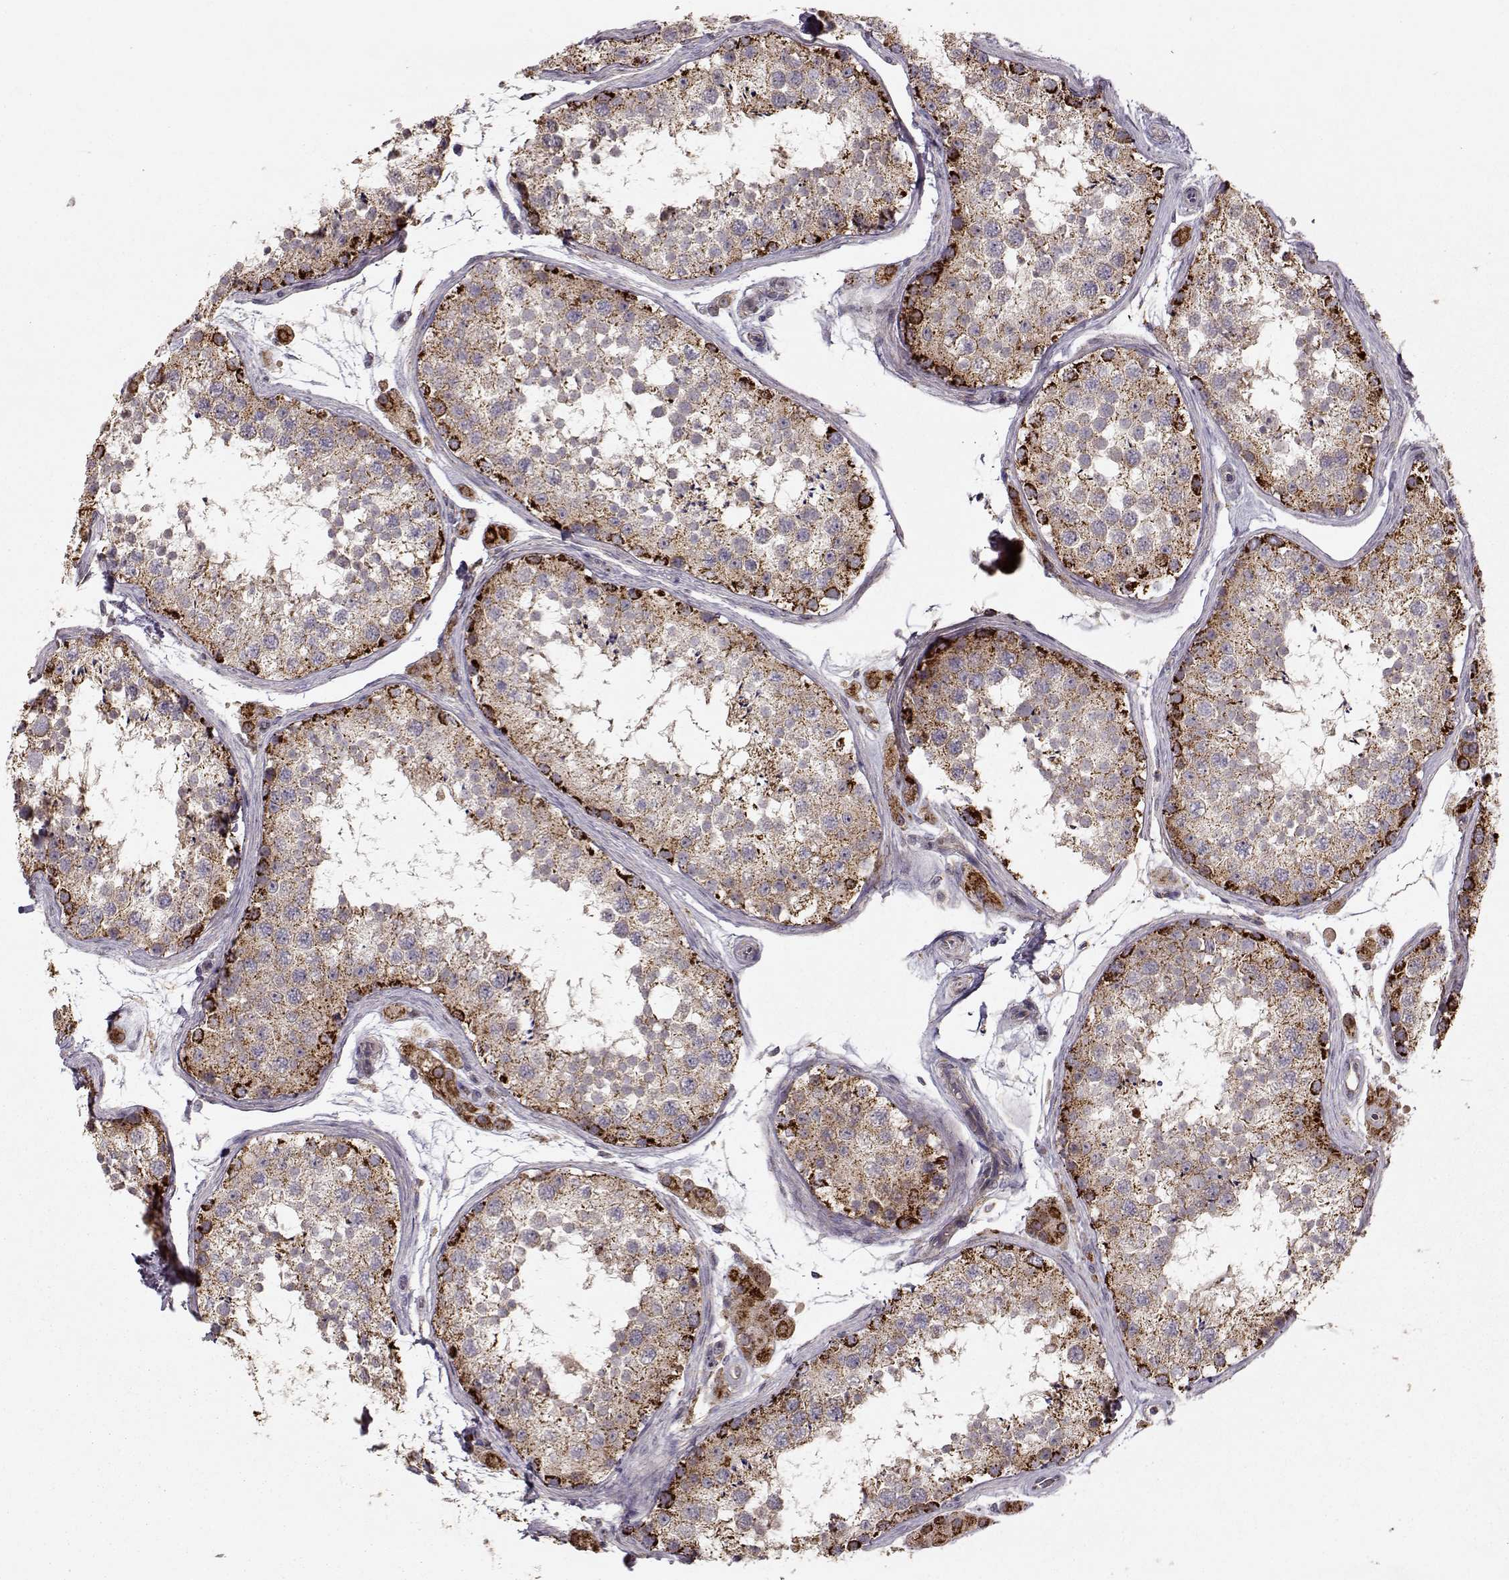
{"staining": {"intensity": "strong", "quantity": ">75%", "location": "cytoplasmic/membranous"}, "tissue": "testis", "cell_type": "Cells in seminiferous ducts", "image_type": "normal", "snomed": [{"axis": "morphology", "description": "Normal tissue, NOS"}, {"axis": "topography", "description": "Testis"}], "caption": "Protein staining shows strong cytoplasmic/membranous expression in about >75% of cells in seminiferous ducts in benign testis.", "gene": "CMTM3", "patient": {"sex": "male", "age": 41}}